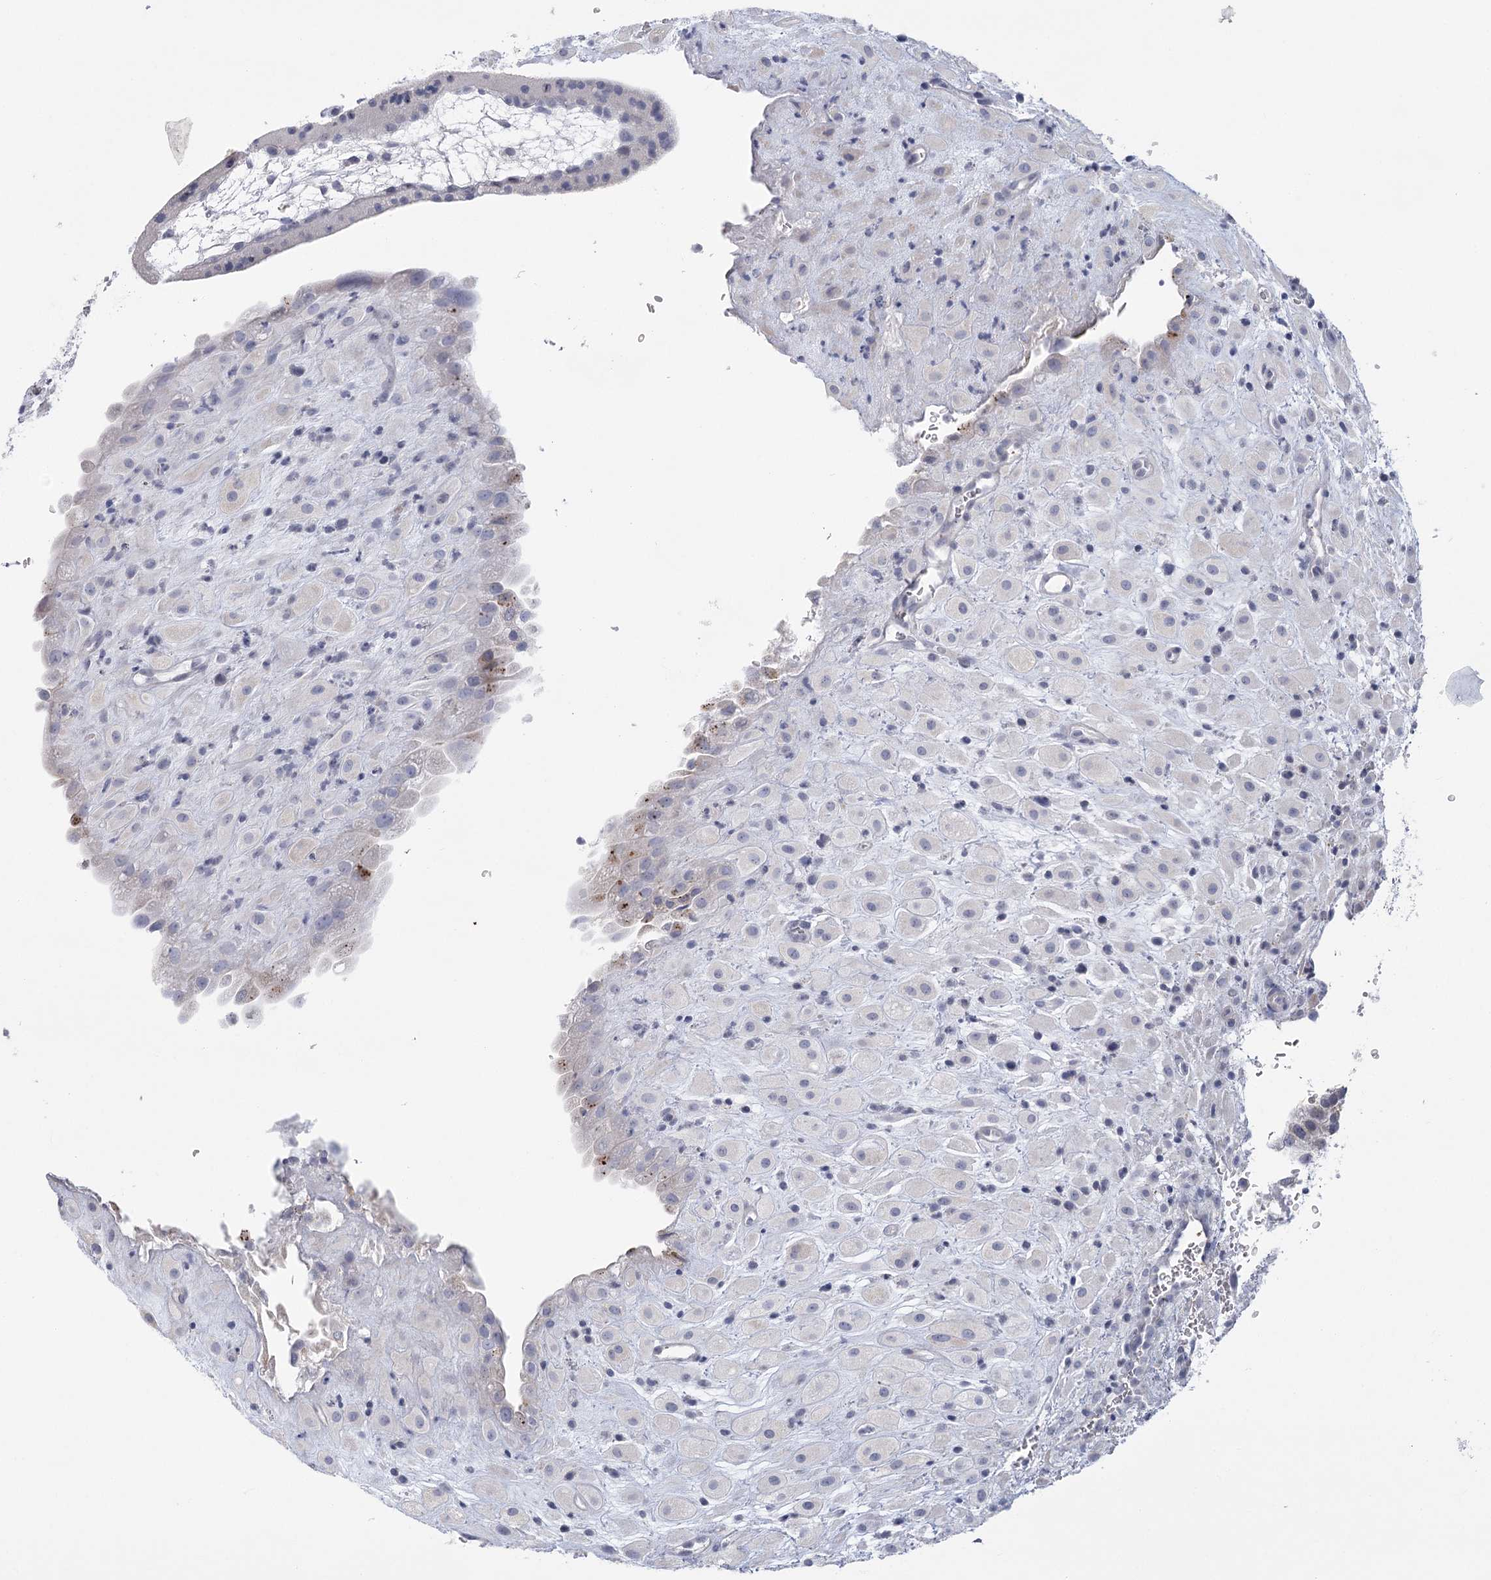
{"staining": {"intensity": "negative", "quantity": "none", "location": "none"}, "tissue": "placenta", "cell_type": "Decidual cells", "image_type": "normal", "snomed": [{"axis": "morphology", "description": "Normal tissue, NOS"}, {"axis": "topography", "description": "Placenta"}], "caption": "A high-resolution image shows immunohistochemistry (IHC) staining of benign placenta, which displays no significant positivity in decidual cells.", "gene": "FAM76B", "patient": {"sex": "female", "age": 35}}